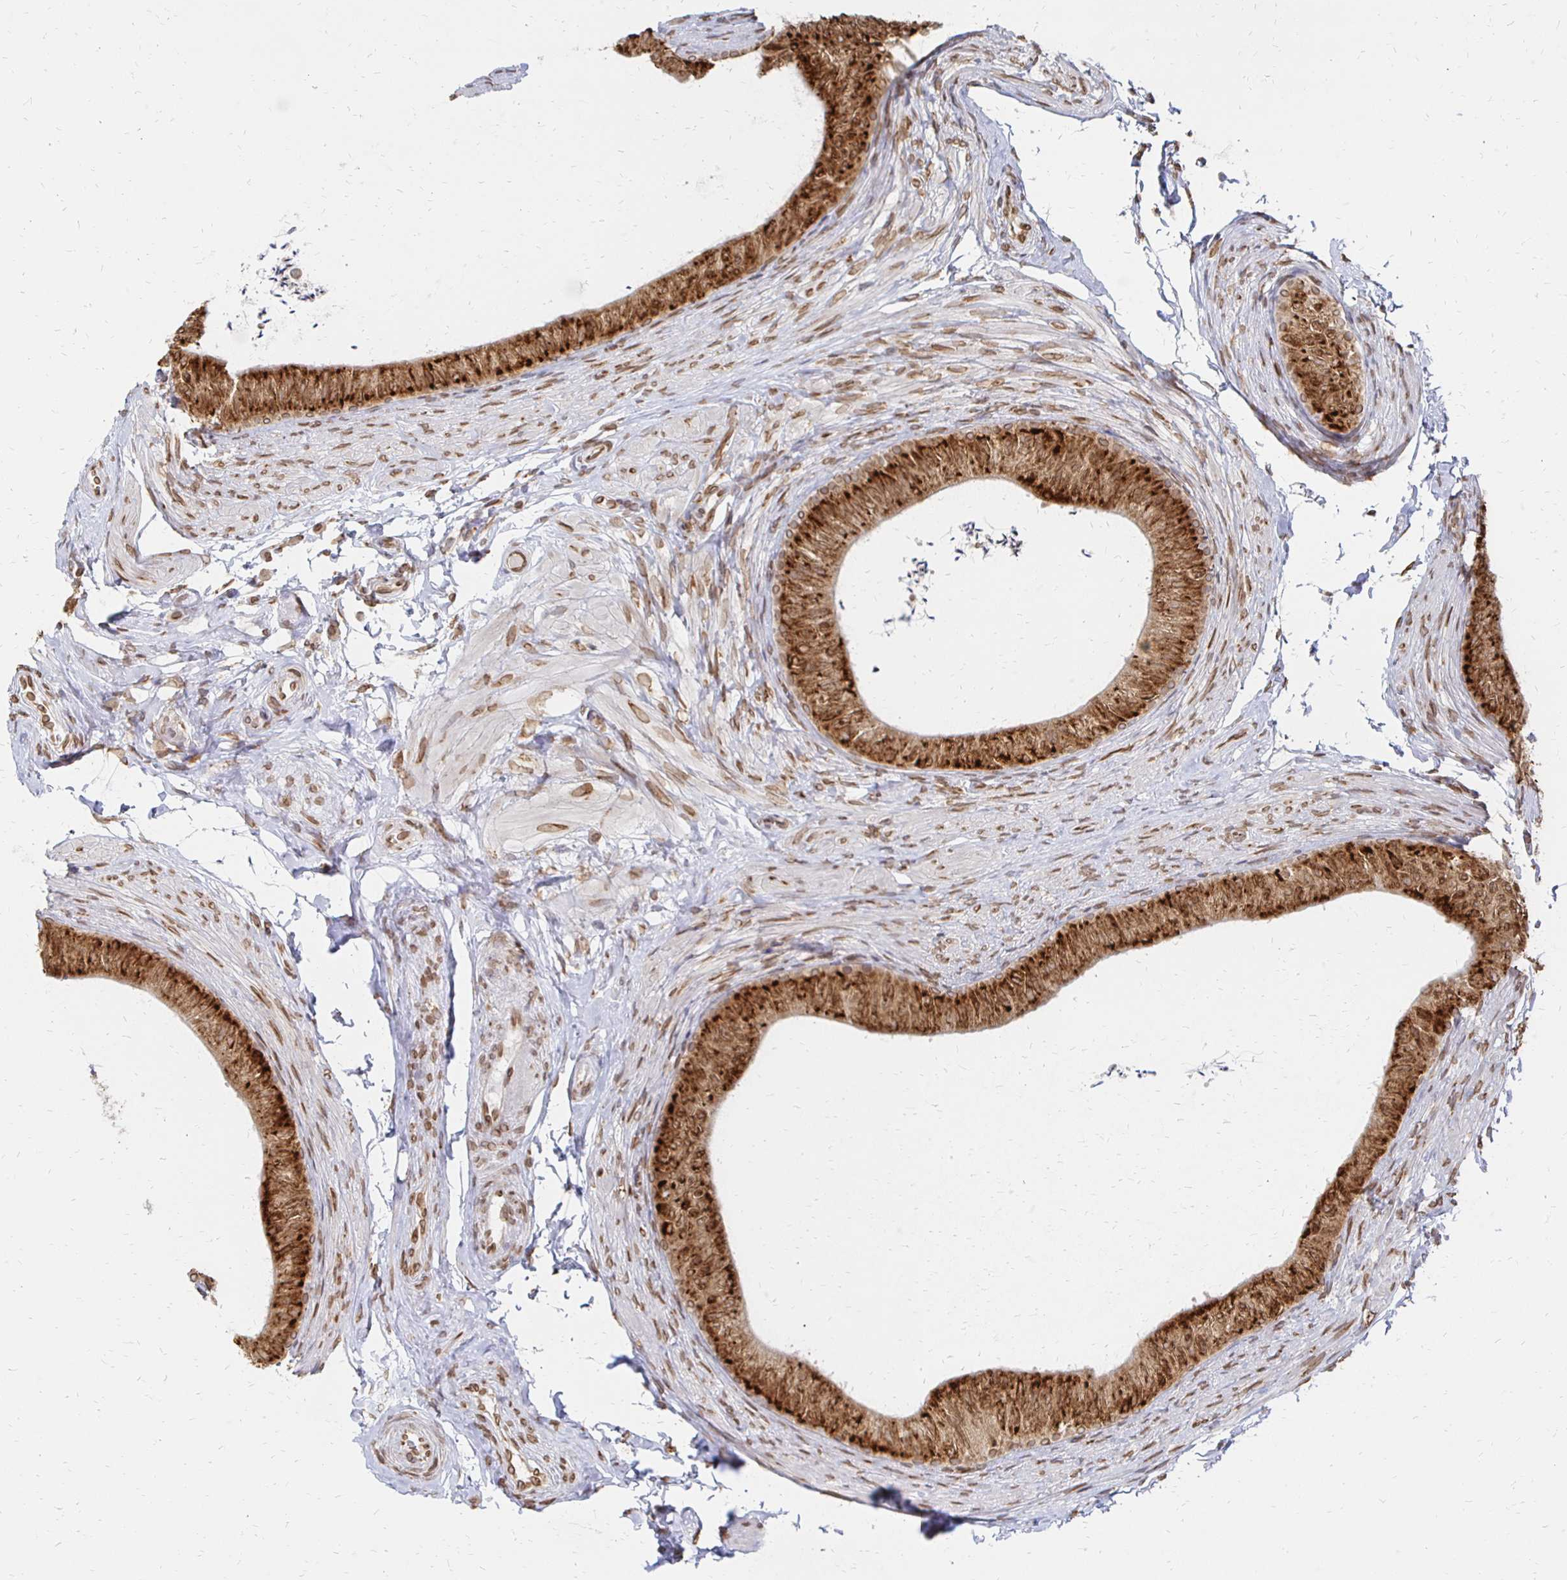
{"staining": {"intensity": "strong", "quantity": ">75%", "location": "cytoplasmic/membranous,nuclear"}, "tissue": "epididymis", "cell_type": "Glandular cells", "image_type": "normal", "snomed": [{"axis": "morphology", "description": "Normal tissue, NOS"}, {"axis": "topography", "description": "Epididymis, spermatic cord, NOS"}, {"axis": "topography", "description": "Epididymis"}, {"axis": "topography", "description": "Peripheral nerve tissue"}], "caption": "Immunohistochemistry staining of unremarkable epididymis, which demonstrates high levels of strong cytoplasmic/membranous,nuclear expression in approximately >75% of glandular cells indicating strong cytoplasmic/membranous,nuclear protein expression. The staining was performed using DAB (brown) for protein detection and nuclei were counterstained in hematoxylin (blue).", "gene": "PELI3", "patient": {"sex": "male", "age": 29}}